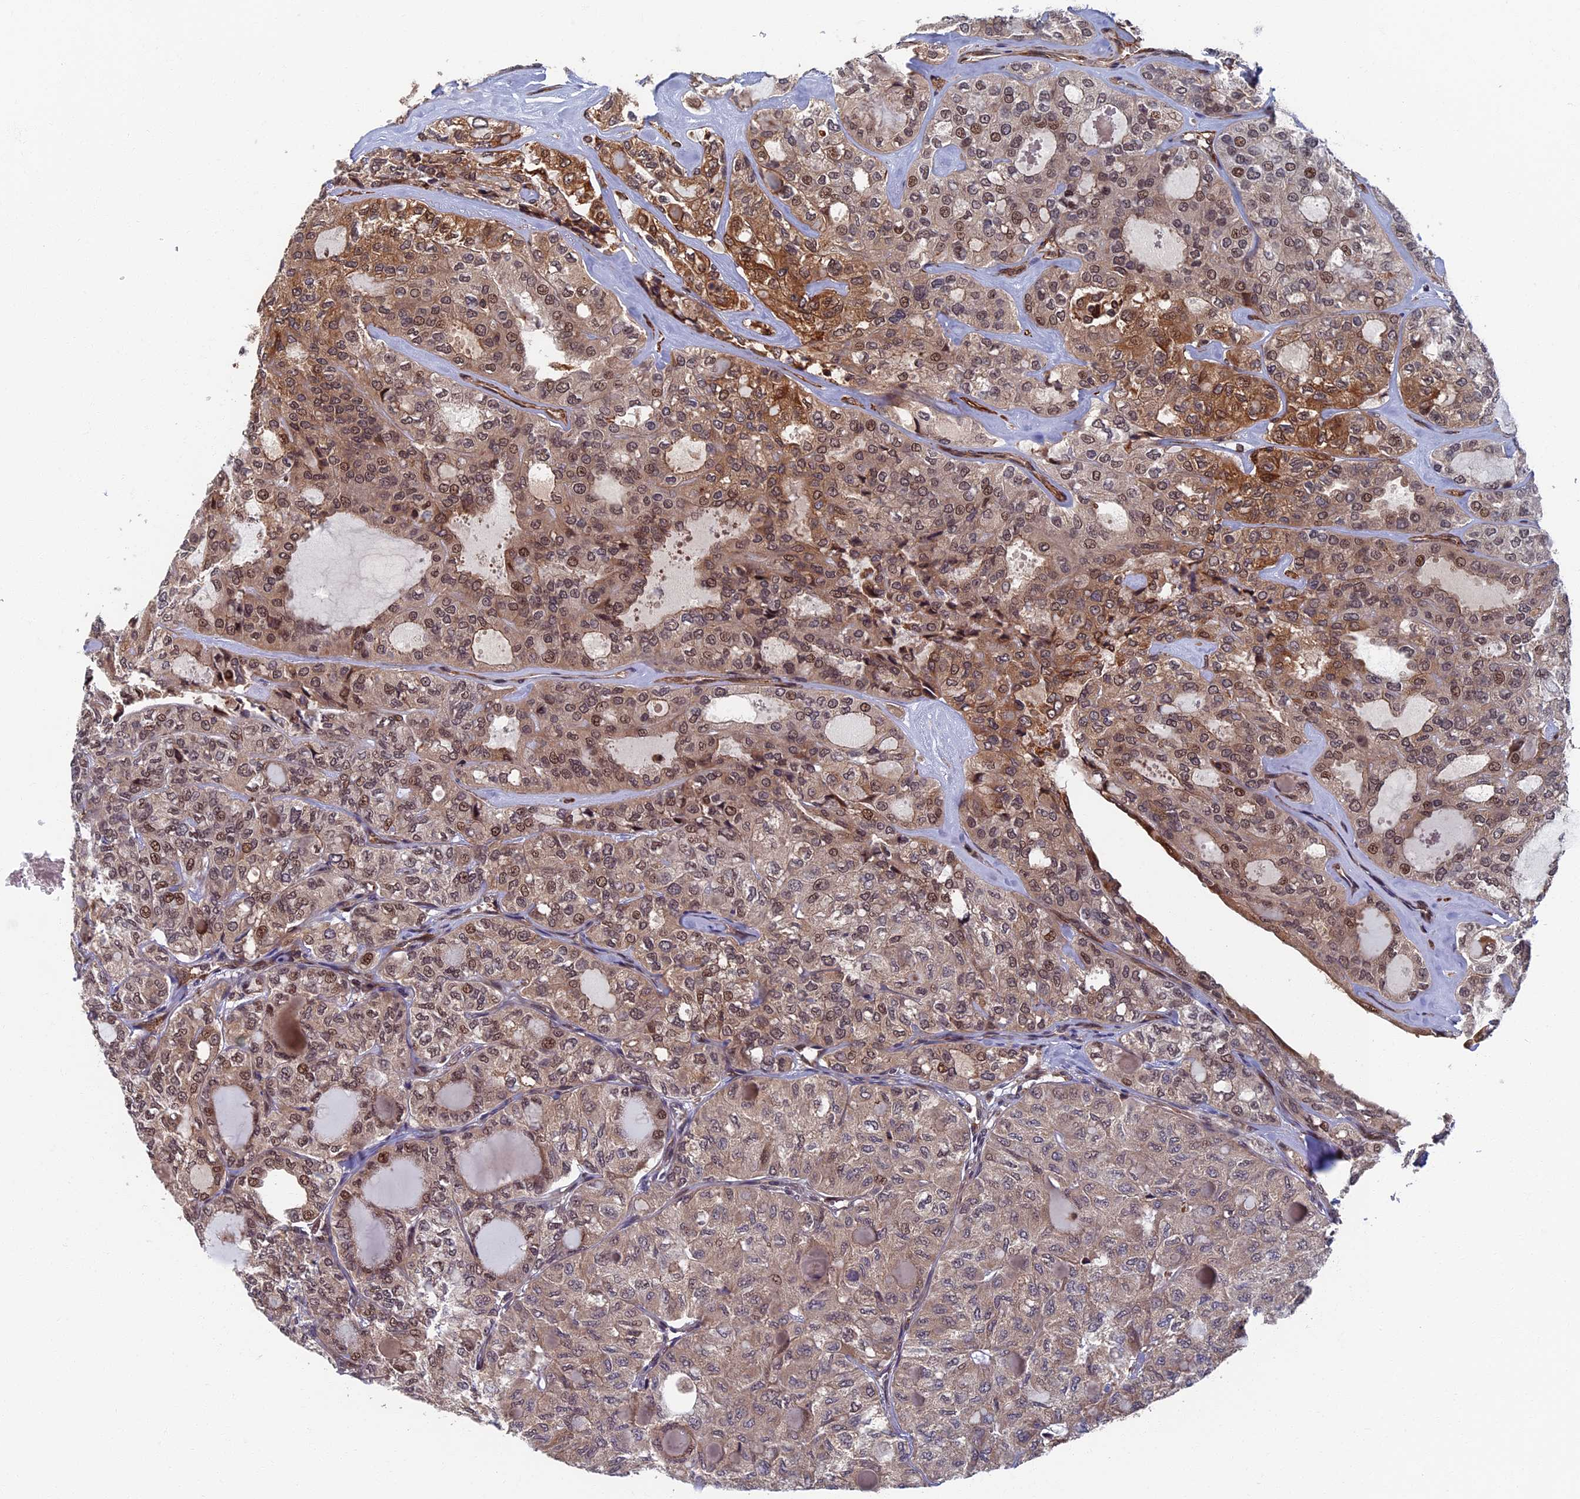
{"staining": {"intensity": "moderate", "quantity": "25%-75%", "location": "cytoplasmic/membranous,nuclear"}, "tissue": "thyroid cancer", "cell_type": "Tumor cells", "image_type": "cancer", "snomed": [{"axis": "morphology", "description": "Follicular adenoma carcinoma, NOS"}, {"axis": "topography", "description": "Thyroid gland"}], "caption": "An immunohistochemistry (IHC) image of neoplastic tissue is shown. Protein staining in brown highlights moderate cytoplasmic/membranous and nuclear positivity in thyroid cancer (follicular adenoma carcinoma) within tumor cells. Nuclei are stained in blue.", "gene": "CTDP1", "patient": {"sex": "male", "age": 75}}